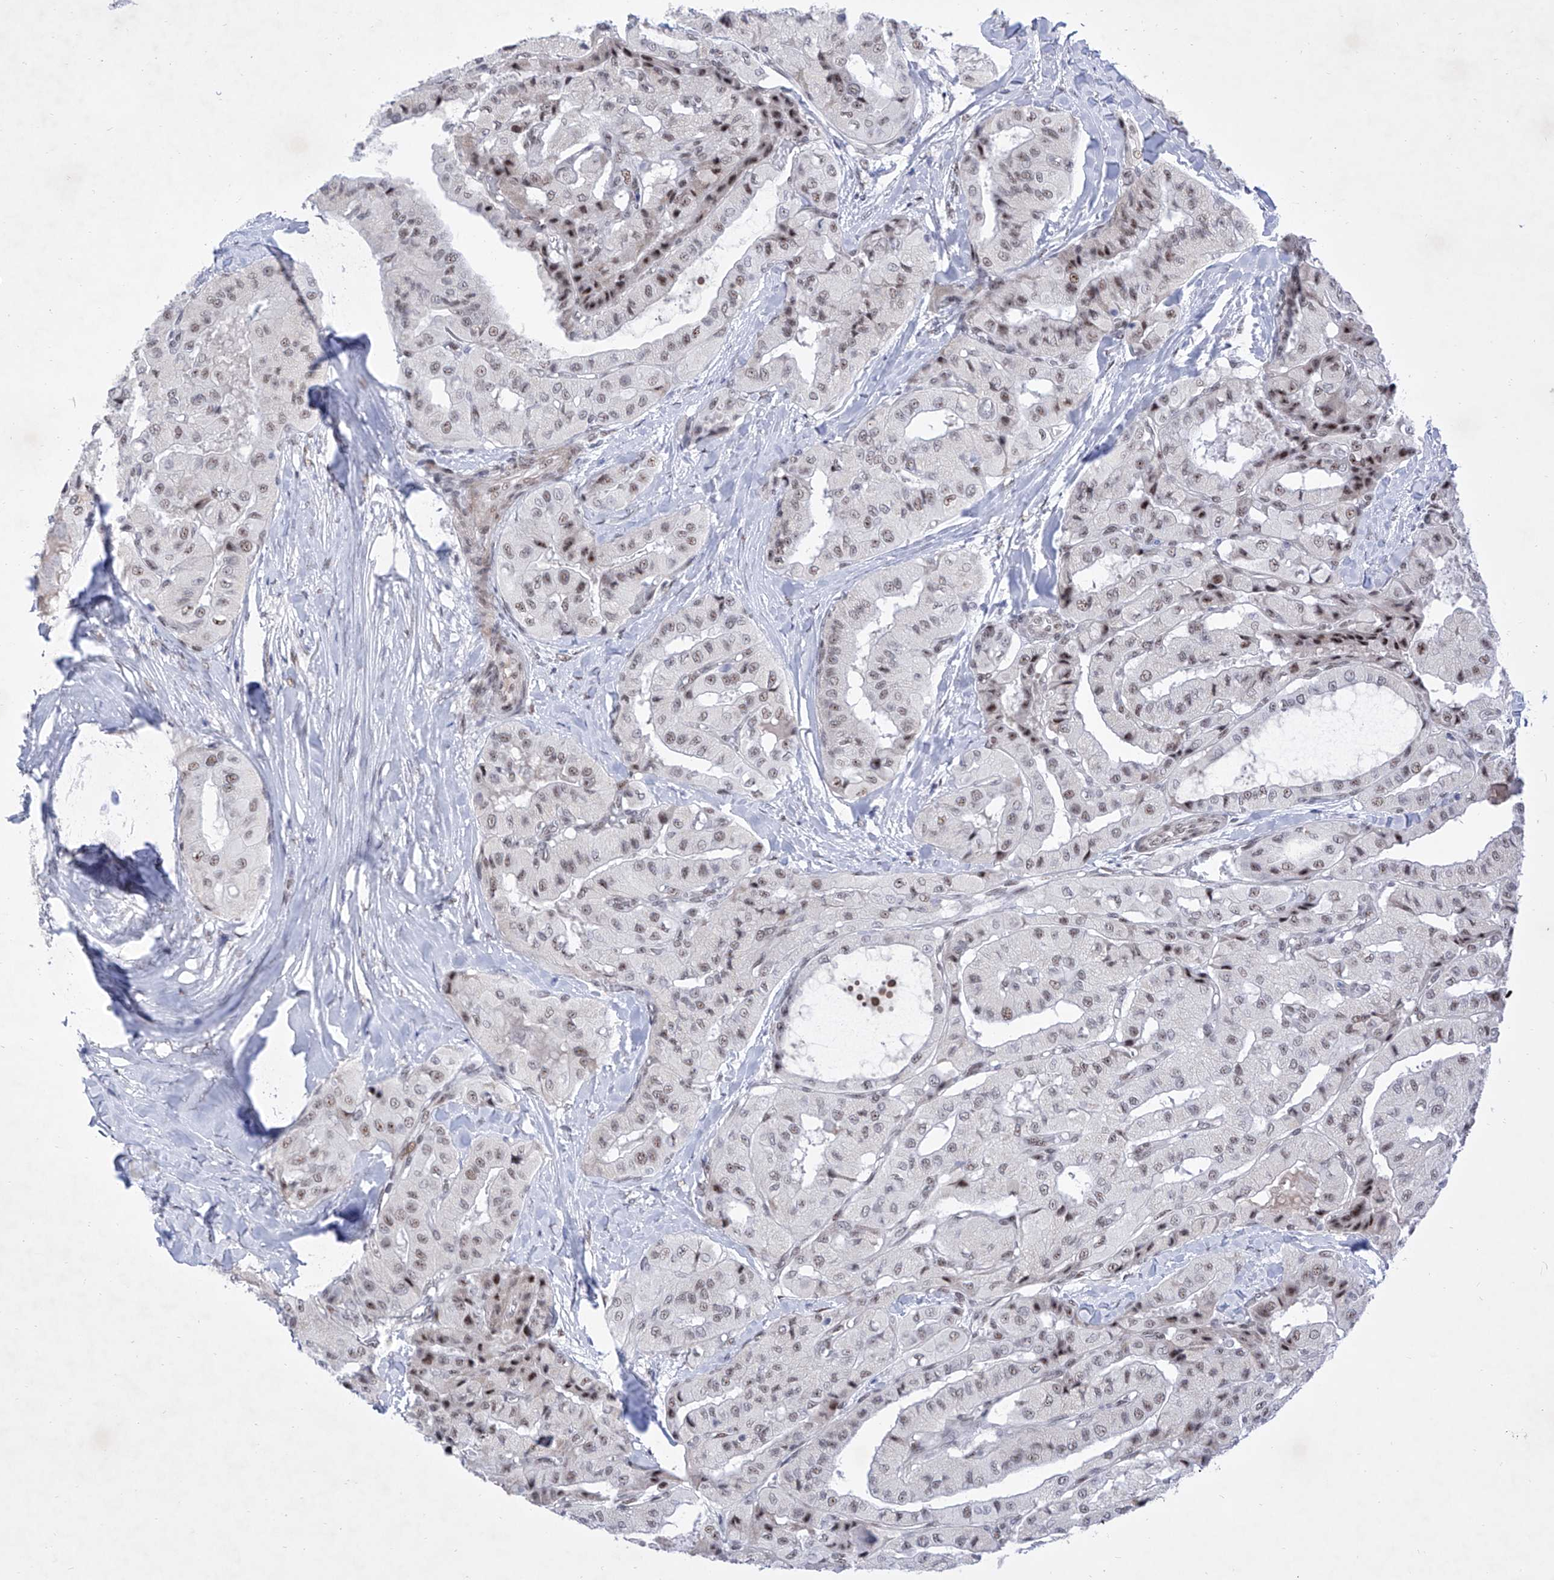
{"staining": {"intensity": "weak", "quantity": ">75%", "location": "nuclear"}, "tissue": "thyroid cancer", "cell_type": "Tumor cells", "image_type": "cancer", "snomed": [{"axis": "morphology", "description": "Papillary adenocarcinoma, NOS"}, {"axis": "topography", "description": "Thyroid gland"}], "caption": "This histopathology image exhibits IHC staining of thyroid cancer (papillary adenocarcinoma), with low weak nuclear expression in about >75% of tumor cells.", "gene": "ATN1", "patient": {"sex": "female", "age": 59}}